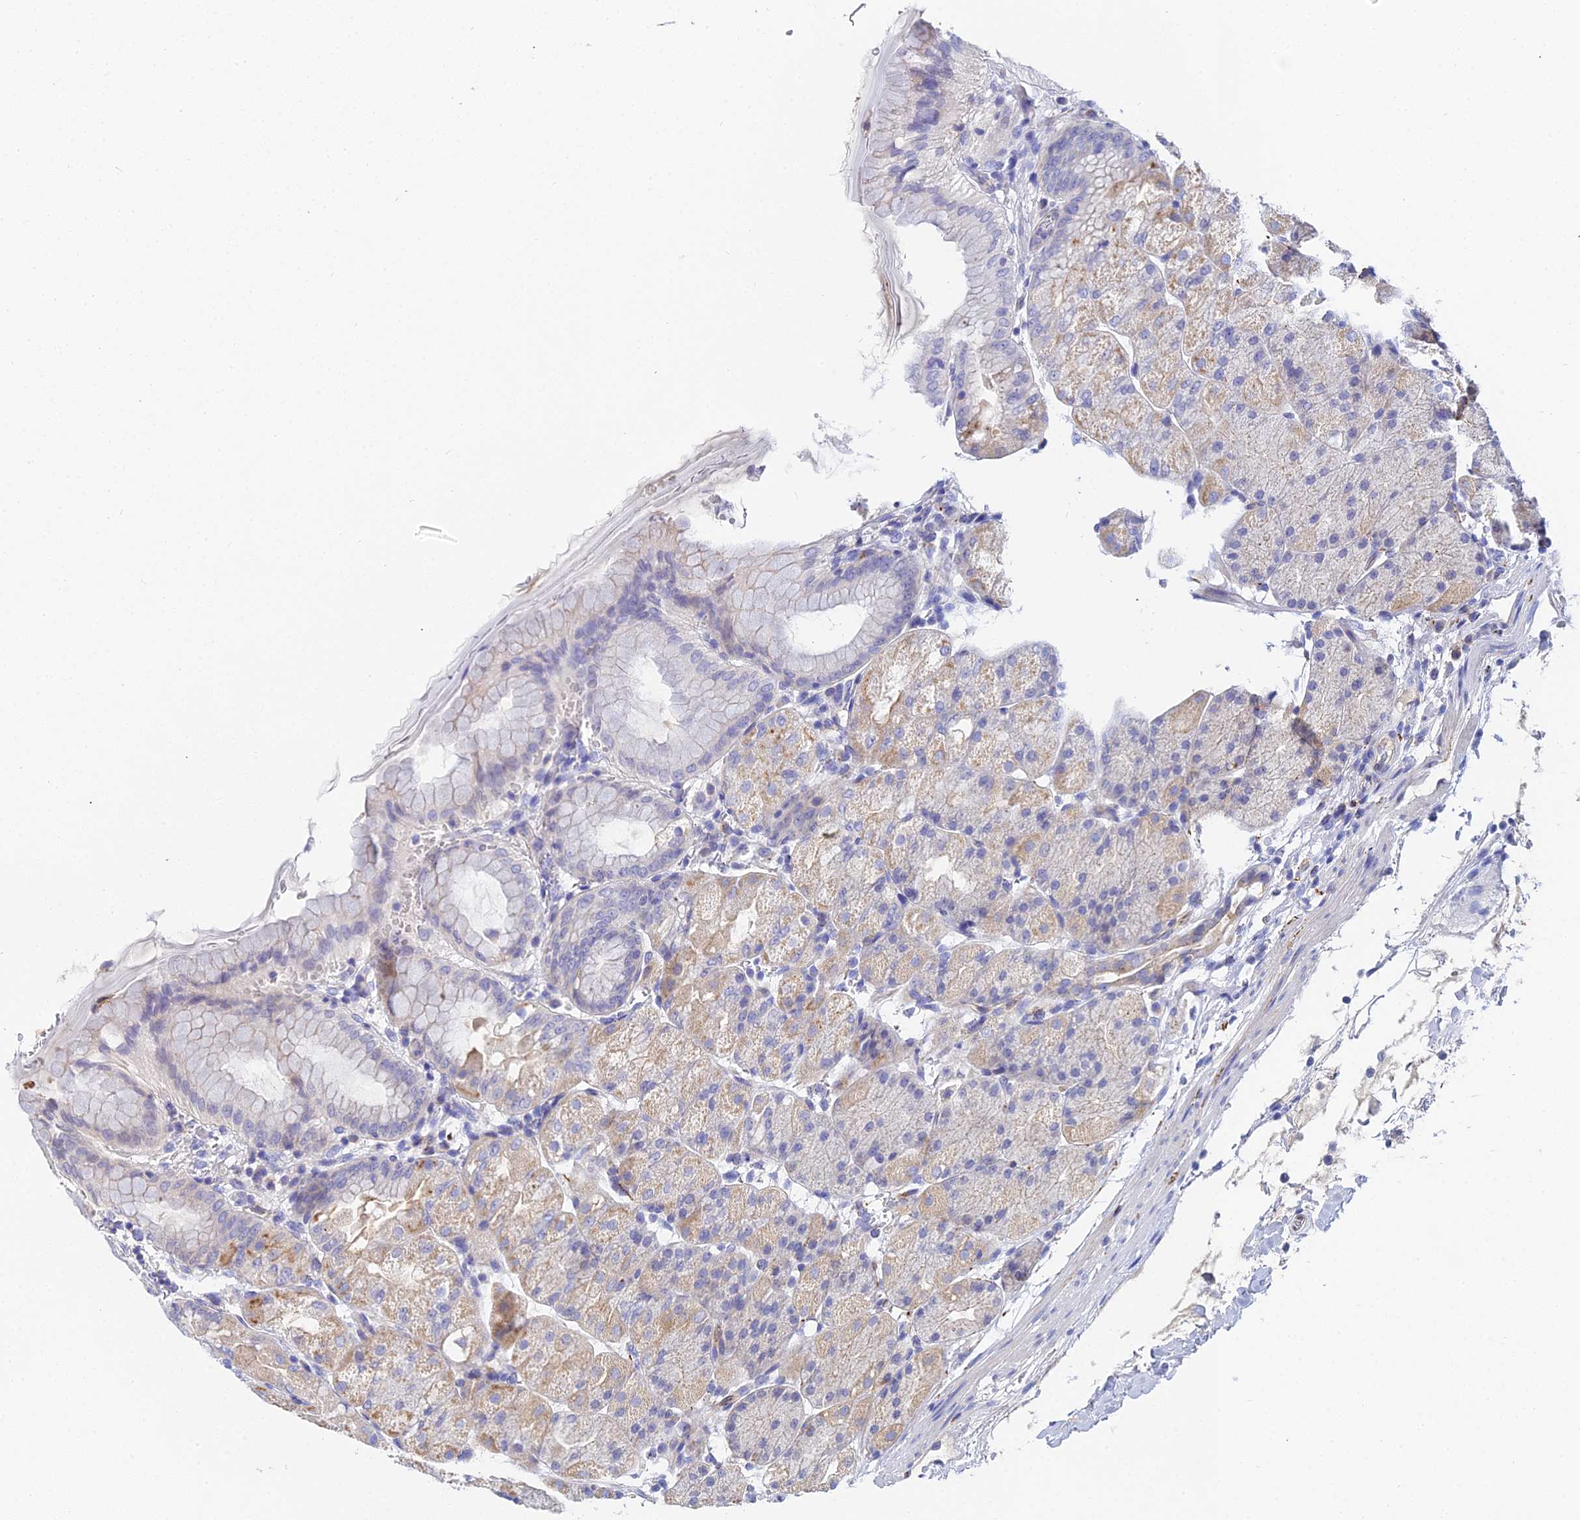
{"staining": {"intensity": "weak", "quantity": "<25%", "location": "cytoplasmic/membranous"}, "tissue": "stomach", "cell_type": "Glandular cells", "image_type": "normal", "snomed": [{"axis": "morphology", "description": "Normal tissue, NOS"}, {"axis": "topography", "description": "Stomach, upper"}, {"axis": "topography", "description": "Stomach, lower"}], "caption": "This micrograph is of unremarkable stomach stained with IHC to label a protein in brown with the nuclei are counter-stained blue. There is no staining in glandular cells.", "gene": "APOBEC3H", "patient": {"sex": "male", "age": 62}}